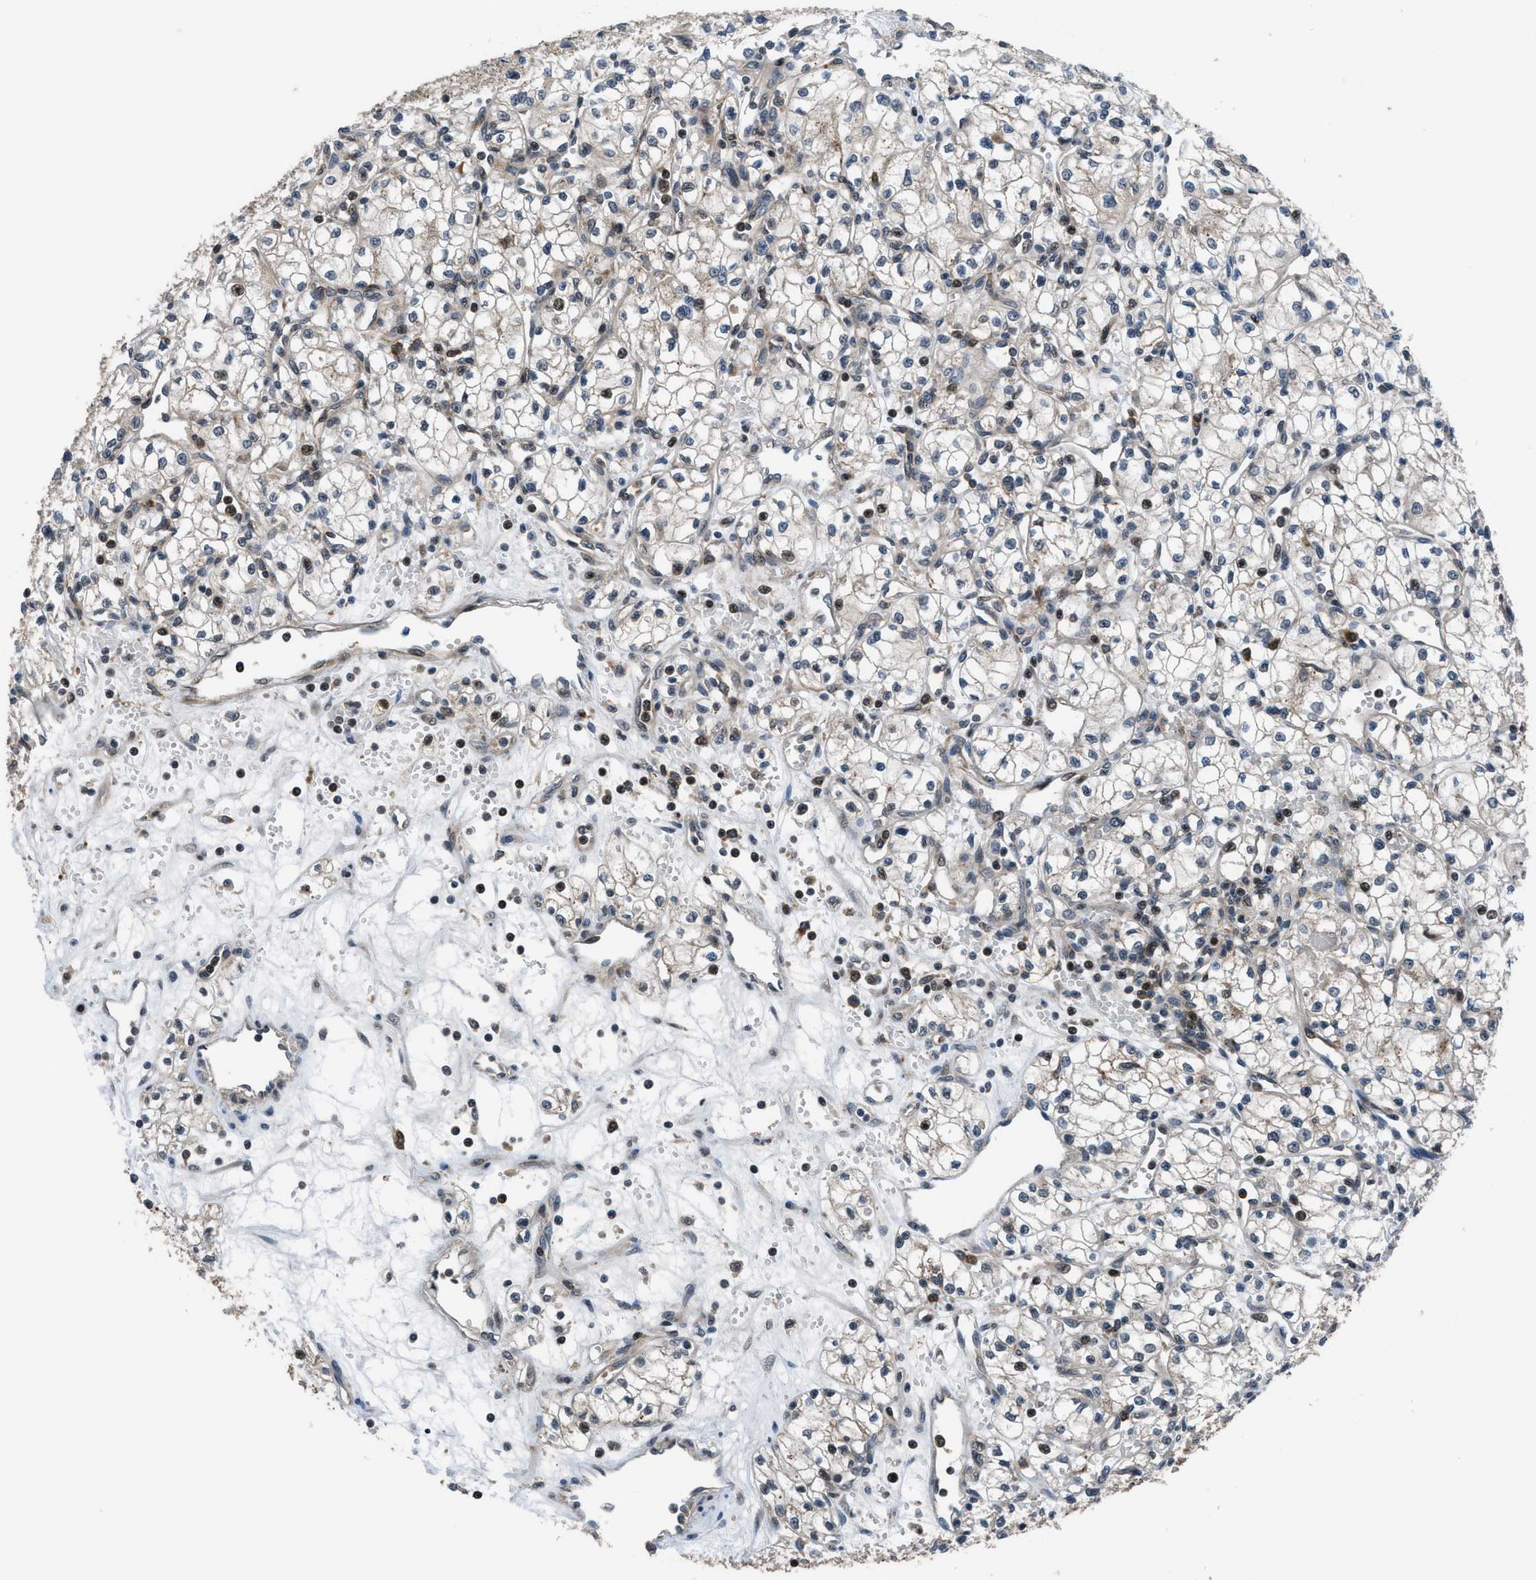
{"staining": {"intensity": "negative", "quantity": "none", "location": "none"}, "tissue": "renal cancer", "cell_type": "Tumor cells", "image_type": "cancer", "snomed": [{"axis": "morphology", "description": "Normal tissue, NOS"}, {"axis": "morphology", "description": "Adenocarcinoma, NOS"}, {"axis": "topography", "description": "Kidney"}], "caption": "Renal adenocarcinoma was stained to show a protein in brown. There is no significant expression in tumor cells.", "gene": "CTBS", "patient": {"sex": "male", "age": 59}}